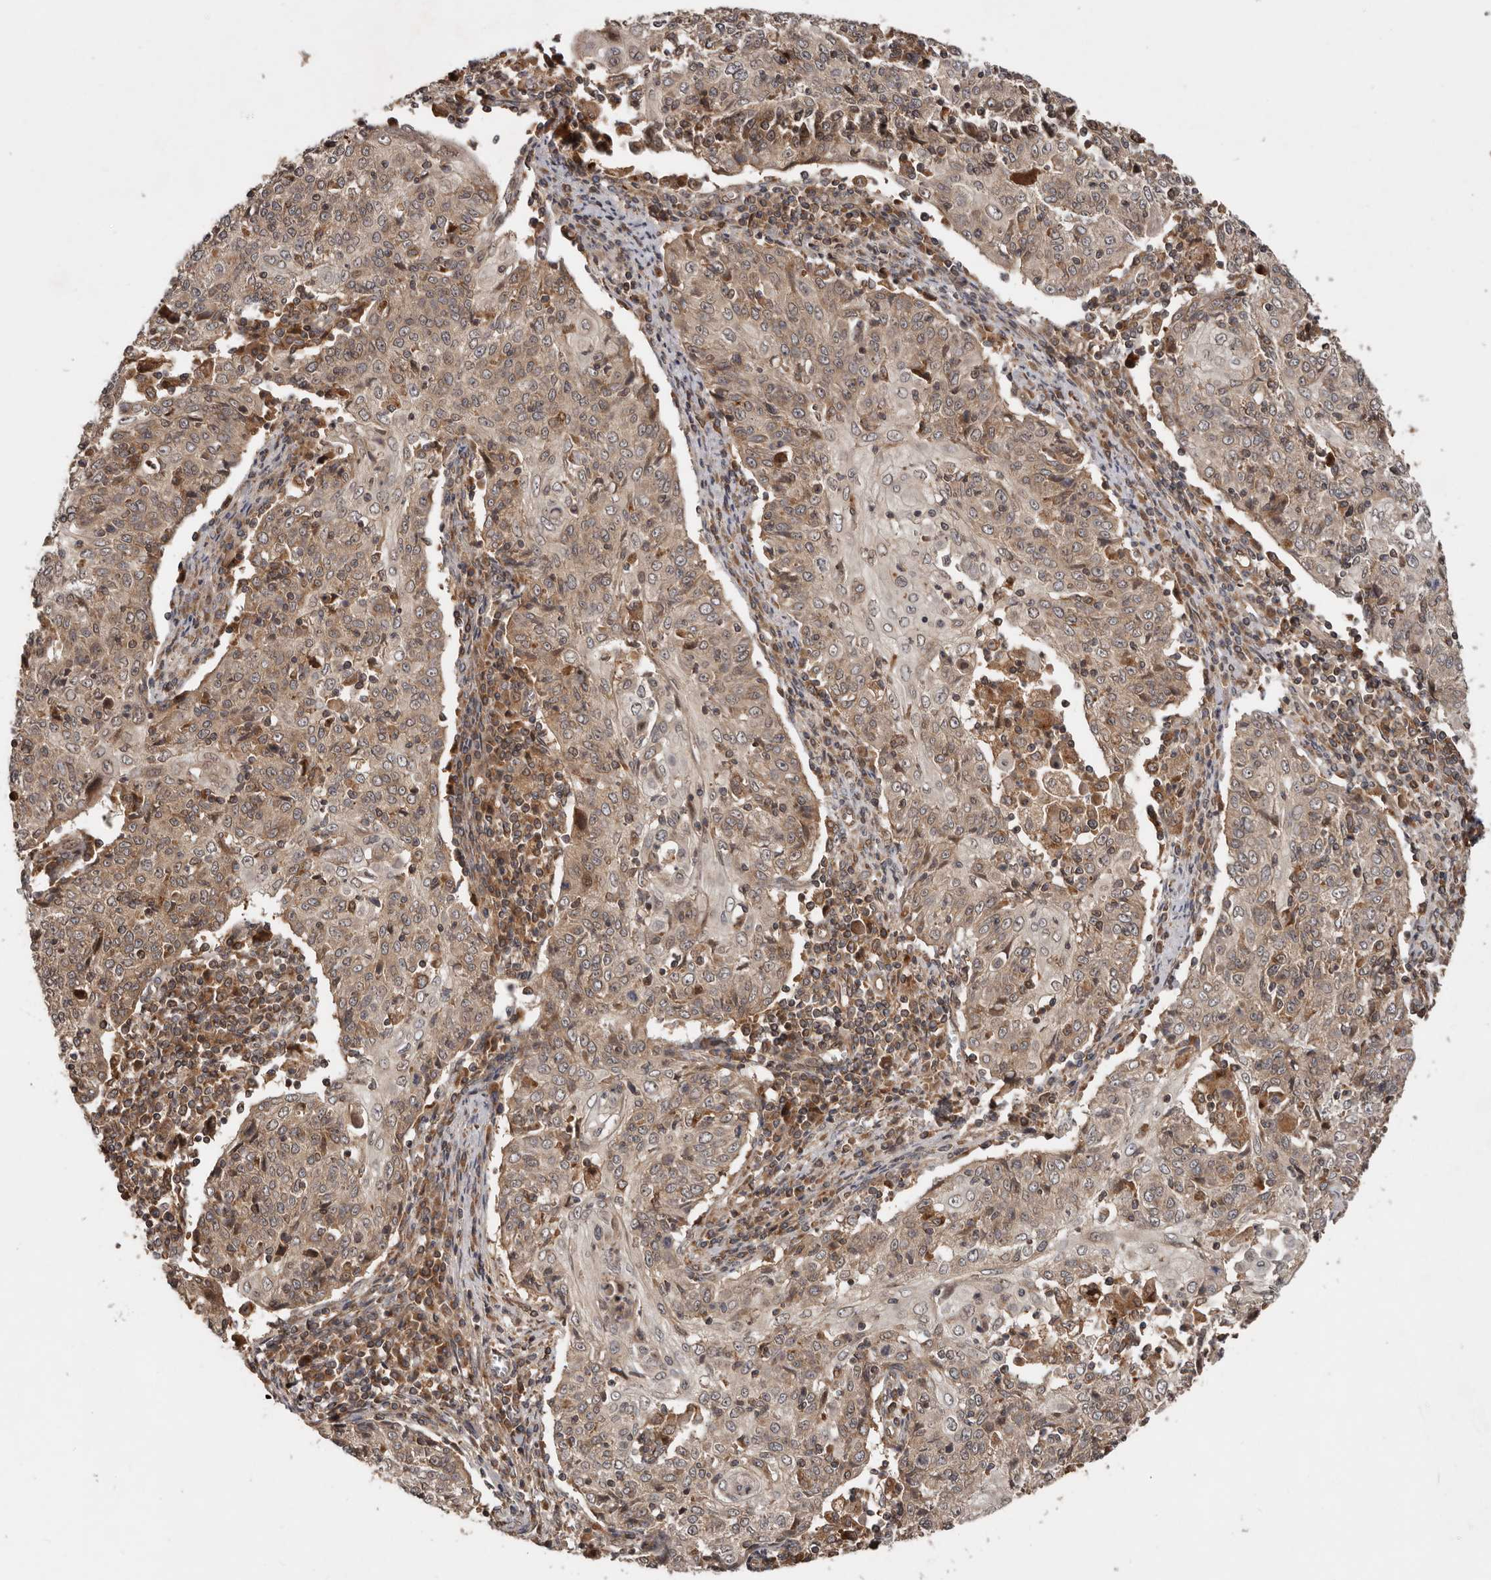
{"staining": {"intensity": "moderate", "quantity": ">75%", "location": "cytoplasmic/membranous"}, "tissue": "cervical cancer", "cell_type": "Tumor cells", "image_type": "cancer", "snomed": [{"axis": "morphology", "description": "Squamous cell carcinoma, NOS"}, {"axis": "topography", "description": "Cervix"}], "caption": "Approximately >75% of tumor cells in human cervical cancer (squamous cell carcinoma) display moderate cytoplasmic/membranous protein positivity as visualized by brown immunohistochemical staining.", "gene": "STK36", "patient": {"sex": "female", "age": 48}}